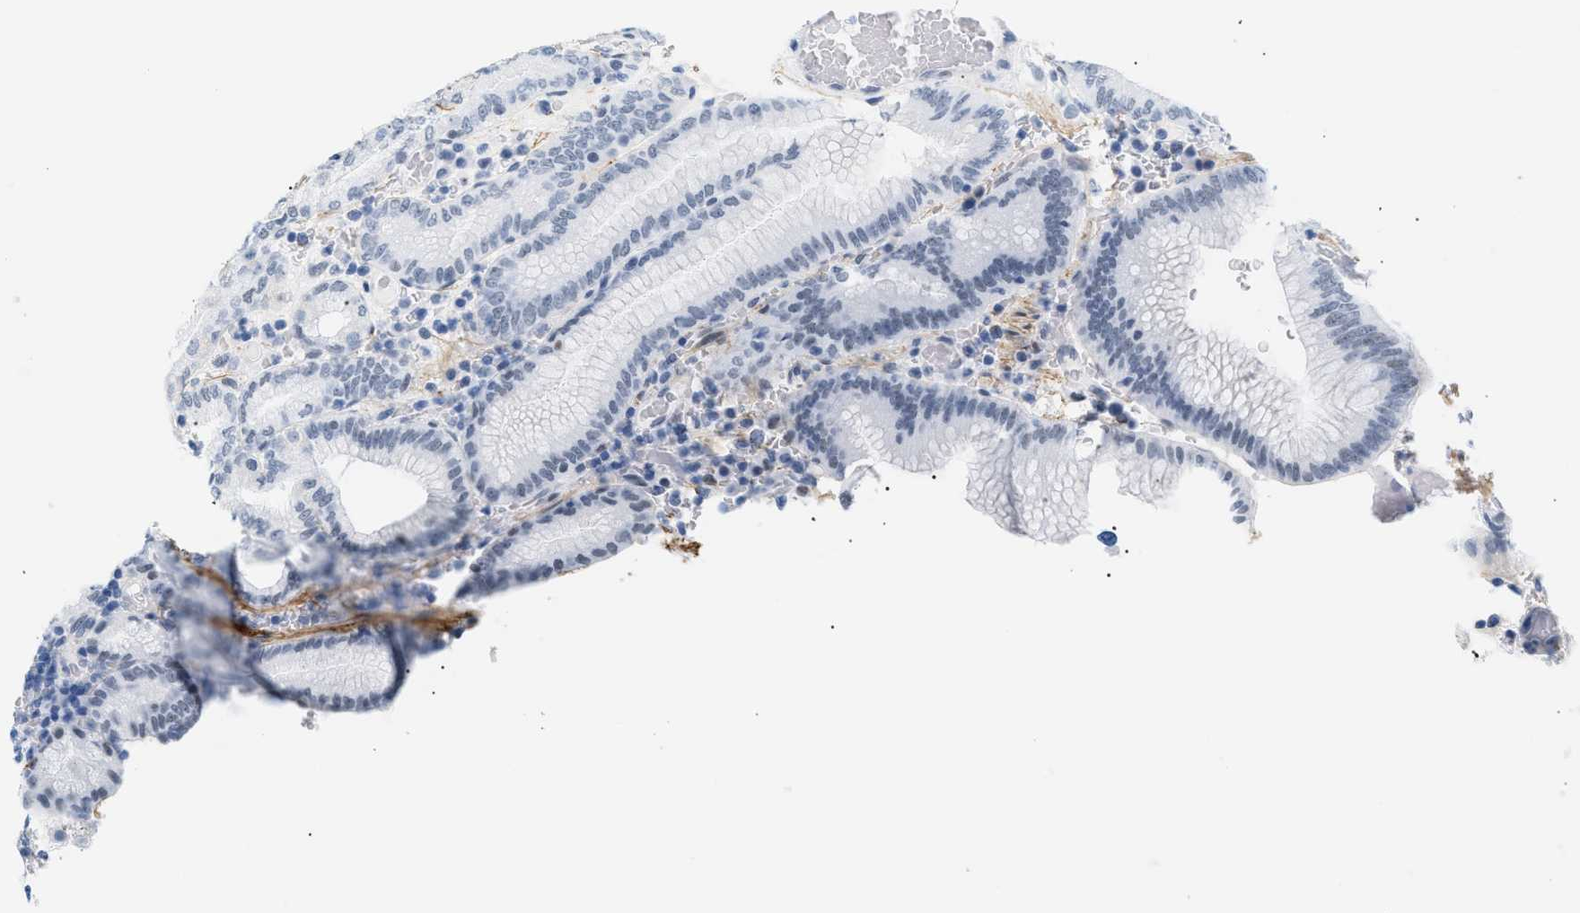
{"staining": {"intensity": "negative", "quantity": "none", "location": "none"}, "tissue": "stomach", "cell_type": "Glandular cells", "image_type": "normal", "snomed": [{"axis": "morphology", "description": "Normal tissue, NOS"}, {"axis": "morphology", "description": "Carcinoid, malignant, NOS"}, {"axis": "topography", "description": "Stomach, upper"}], "caption": "Histopathology image shows no protein staining in glandular cells of benign stomach. (Immunohistochemistry (ihc), brightfield microscopy, high magnification).", "gene": "ELN", "patient": {"sex": "male", "age": 39}}